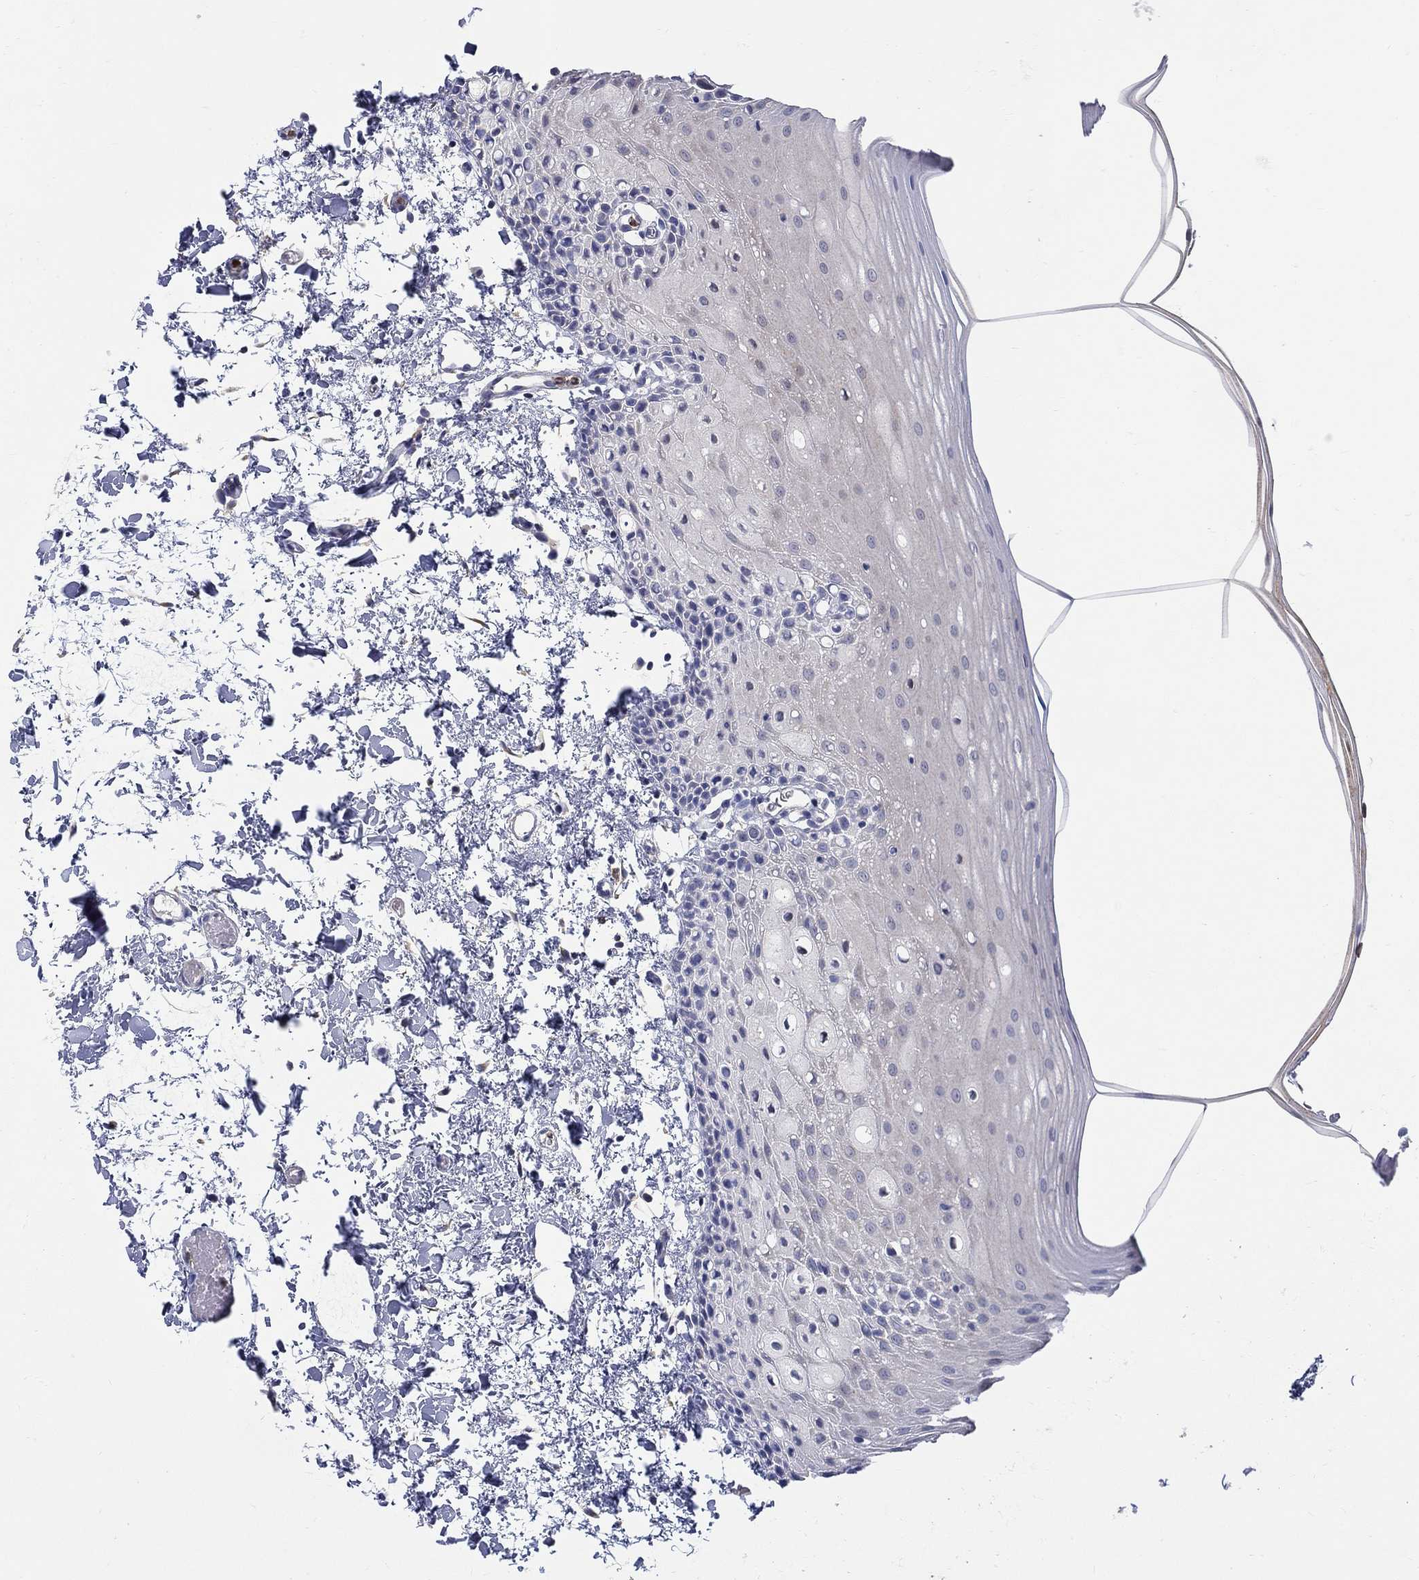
{"staining": {"intensity": "negative", "quantity": "none", "location": "none"}, "tissue": "oral mucosa", "cell_type": "Squamous epithelial cells", "image_type": "normal", "snomed": [{"axis": "morphology", "description": "Normal tissue, NOS"}, {"axis": "topography", "description": "Oral tissue"}], "caption": "Immunohistochemistry (IHC) histopathology image of unremarkable oral mucosa stained for a protein (brown), which shows no positivity in squamous epithelial cells. (DAB IHC with hematoxylin counter stain).", "gene": "ABCA4", "patient": {"sex": "male", "age": 81}}